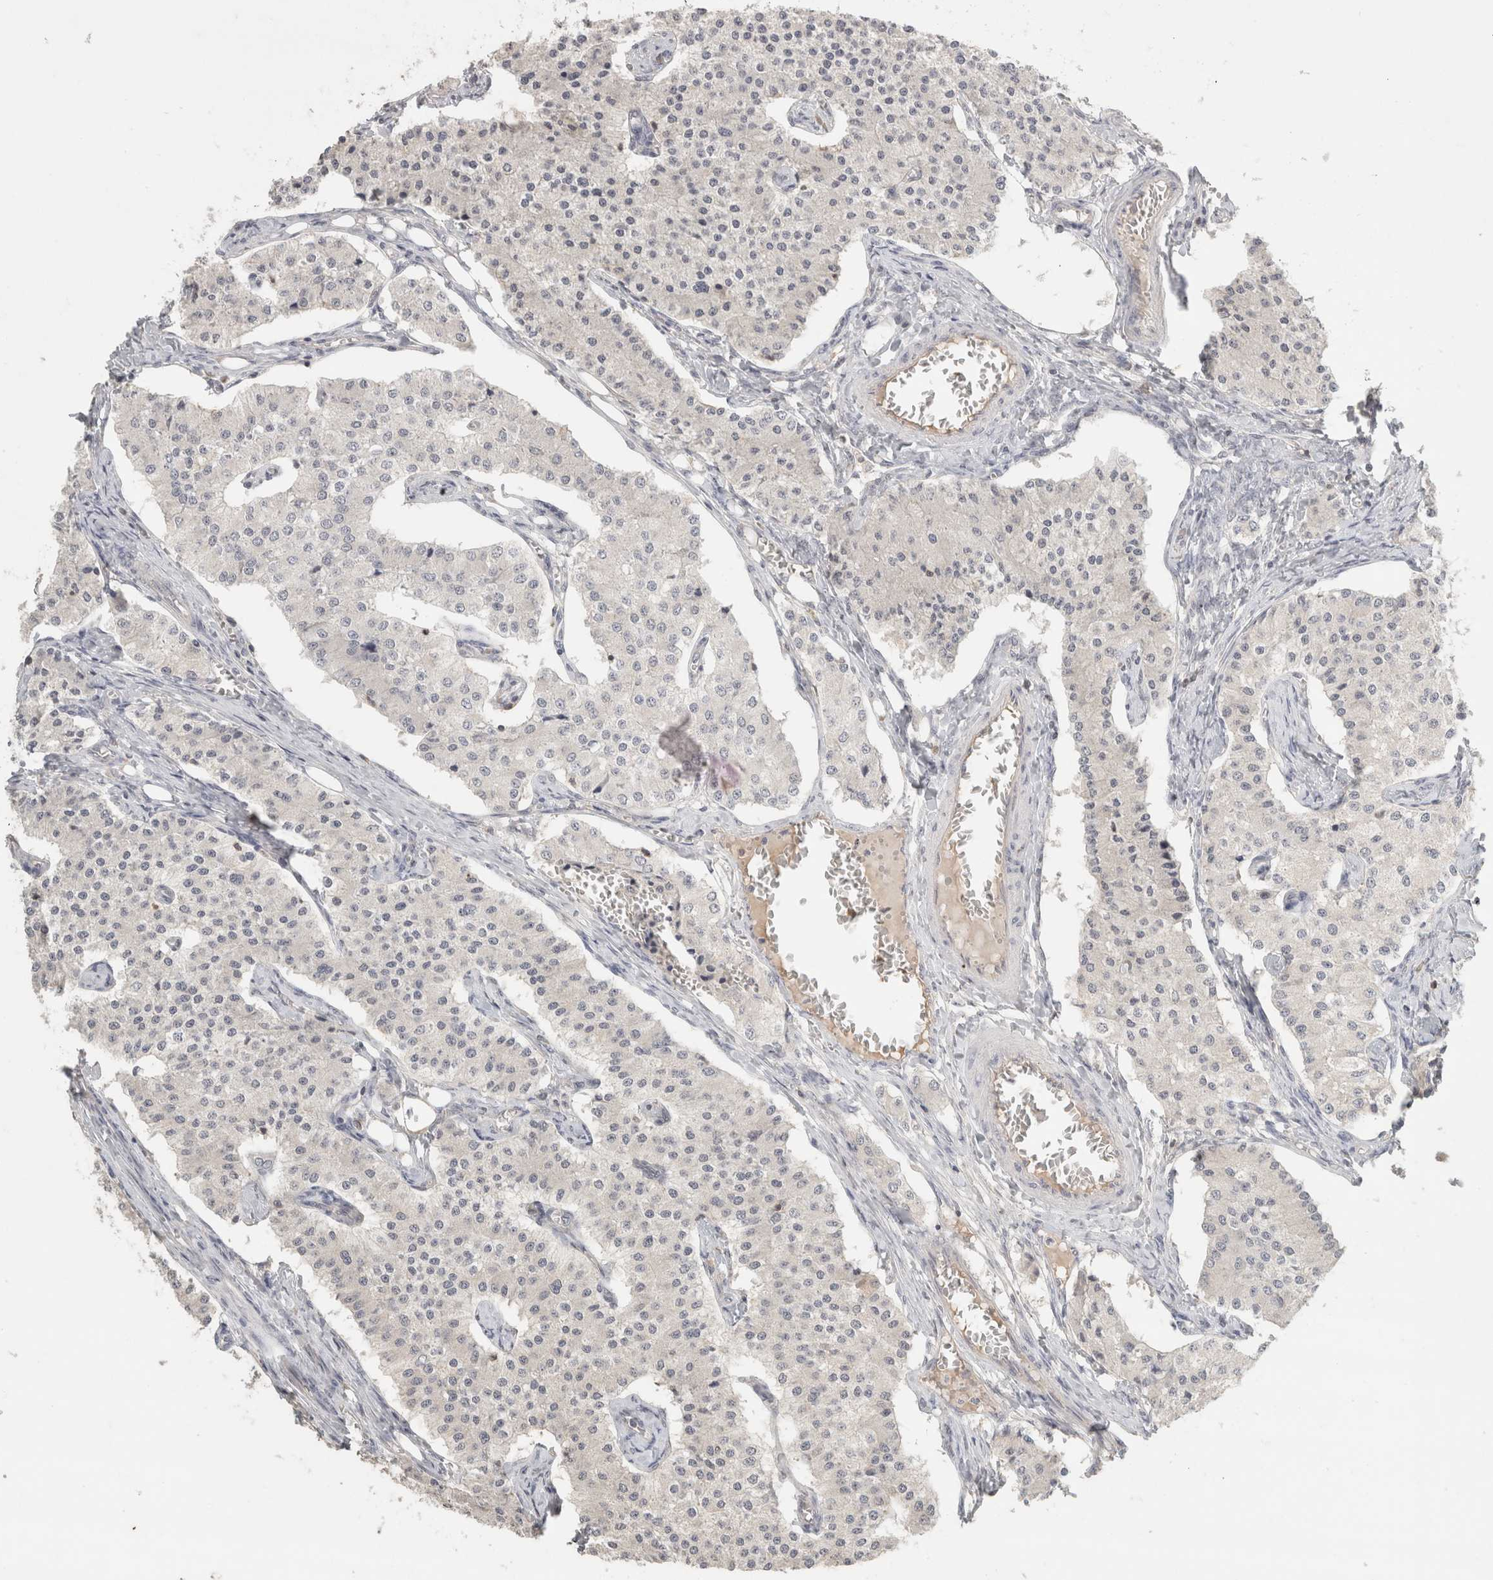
{"staining": {"intensity": "negative", "quantity": "none", "location": "none"}, "tissue": "carcinoid", "cell_type": "Tumor cells", "image_type": "cancer", "snomed": [{"axis": "morphology", "description": "Carcinoid, malignant, NOS"}, {"axis": "topography", "description": "Colon"}], "caption": "This is a micrograph of immunohistochemistry staining of malignant carcinoid, which shows no staining in tumor cells.", "gene": "TRAT1", "patient": {"sex": "female", "age": 52}}